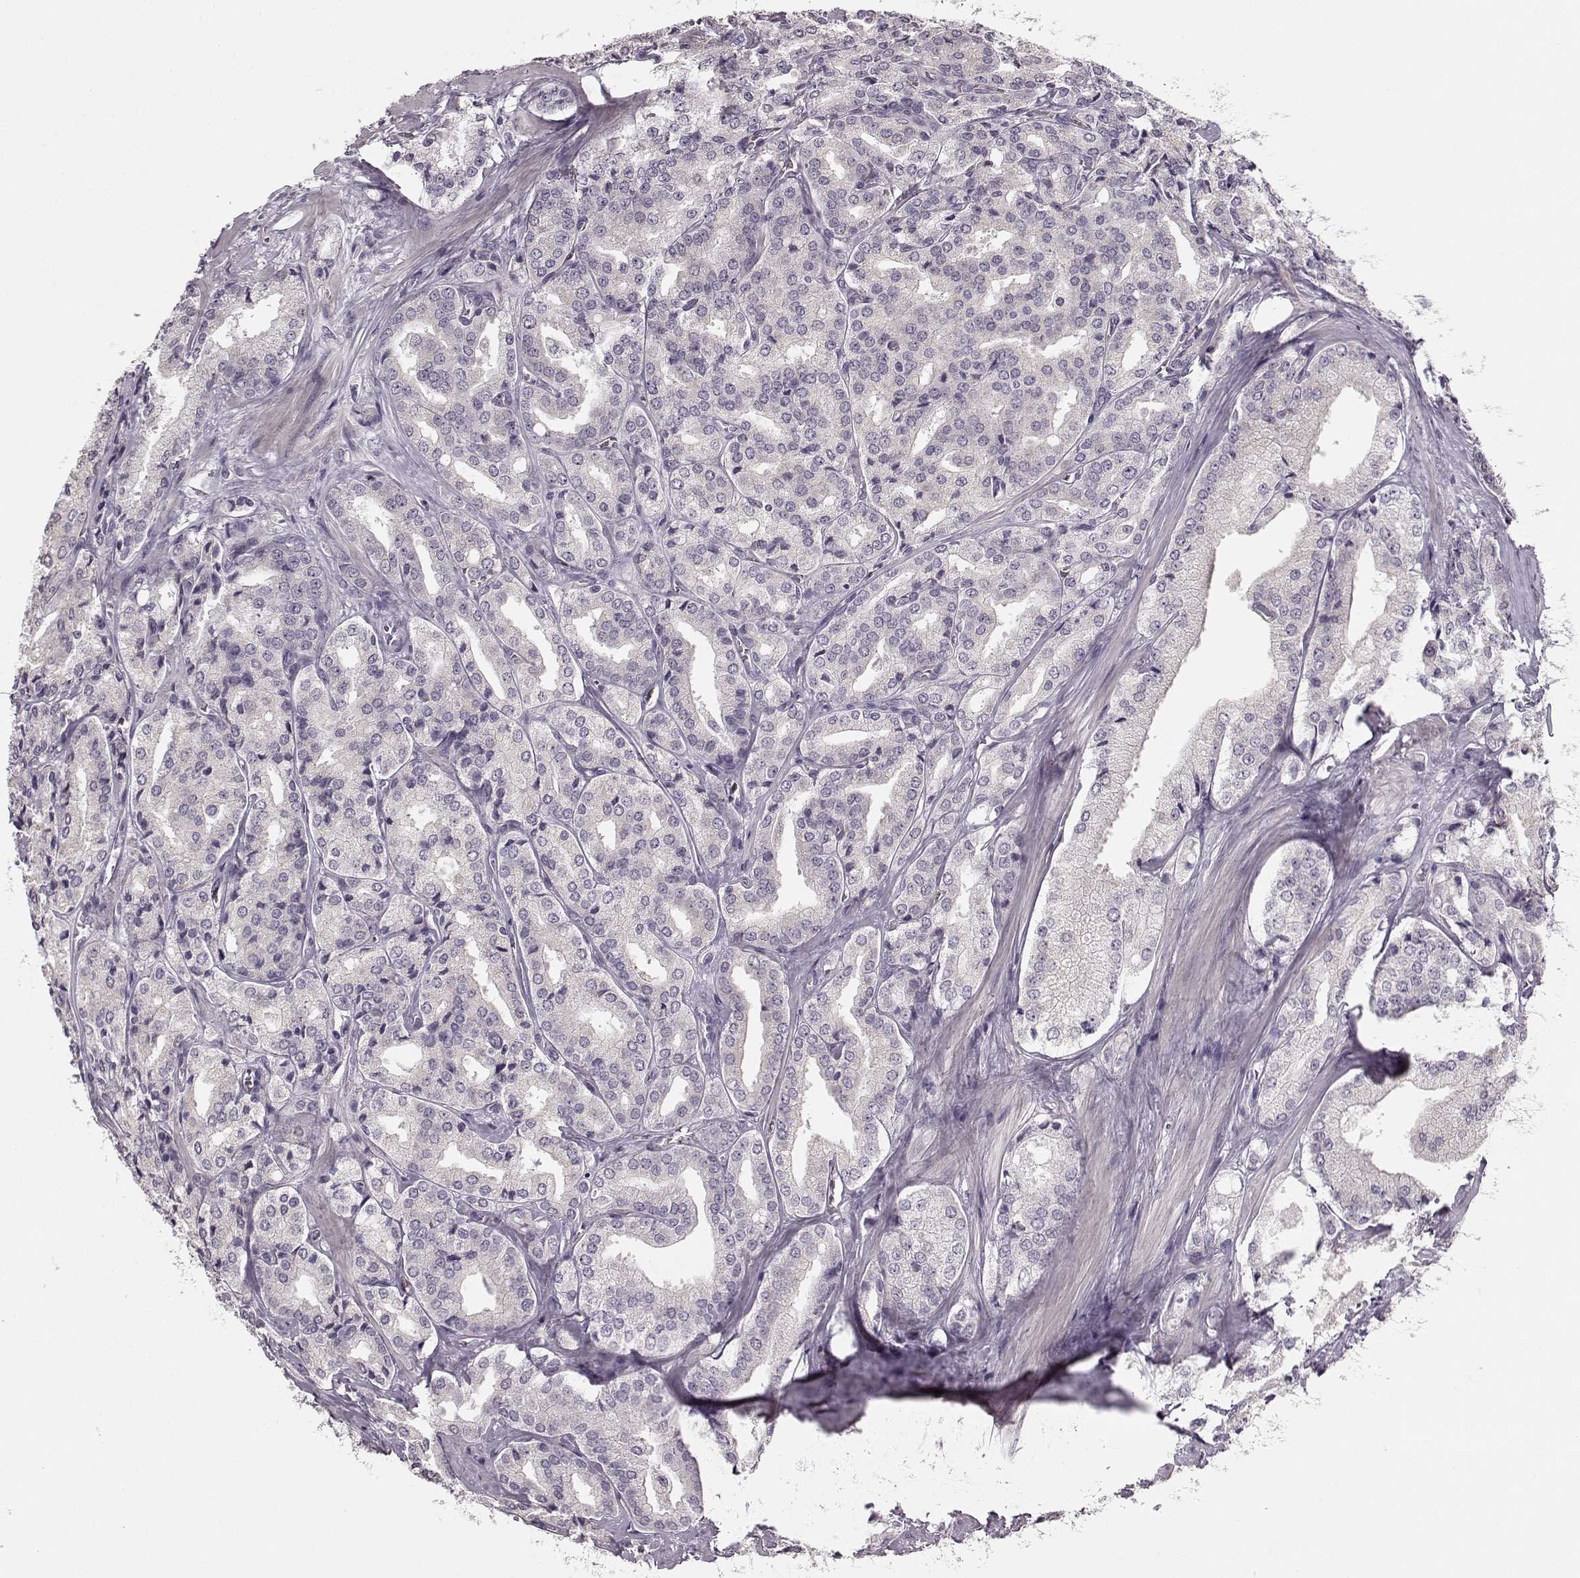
{"staining": {"intensity": "negative", "quantity": "none", "location": "none"}, "tissue": "prostate cancer", "cell_type": "Tumor cells", "image_type": "cancer", "snomed": [{"axis": "morphology", "description": "Adenocarcinoma, Low grade"}, {"axis": "topography", "description": "Prostate"}], "caption": "A photomicrograph of human prostate adenocarcinoma (low-grade) is negative for staining in tumor cells.", "gene": "MAP6D1", "patient": {"sex": "male", "age": 56}}